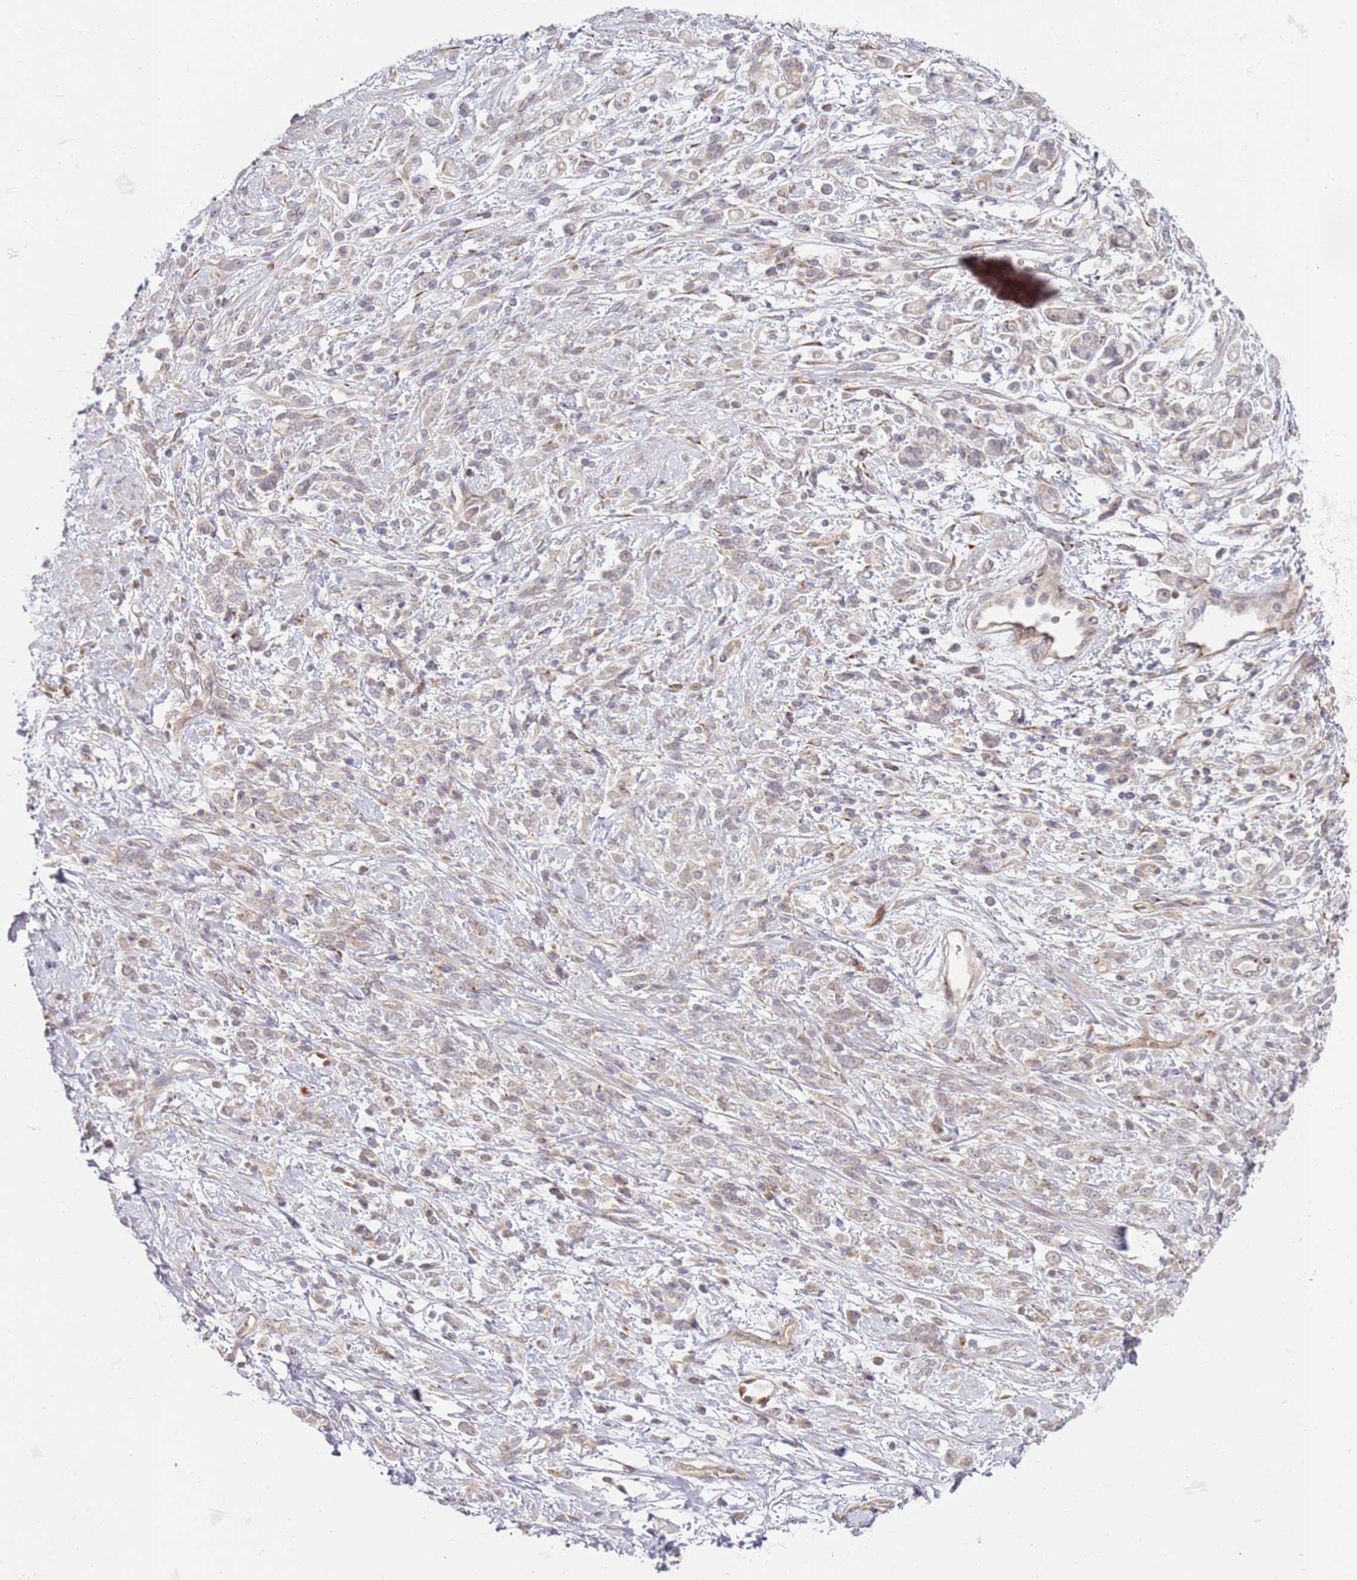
{"staining": {"intensity": "negative", "quantity": "none", "location": "none"}, "tissue": "stomach cancer", "cell_type": "Tumor cells", "image_type": "cancer", "snomed": [{"axis": "morphology", "description": "Adenocarcinoma, NOS"}, {"axis": "topography", "description": "Stomach"}], "caption": "This histopathology image is of adenocarcinoma (stomach) stained with immunohistochemistry to label a protein in brown with the nuclei are counter-stained blue. There is no staining in tumor cells.", "gene": "GRAP", "patient": {"sex": "female", "age": 60}}